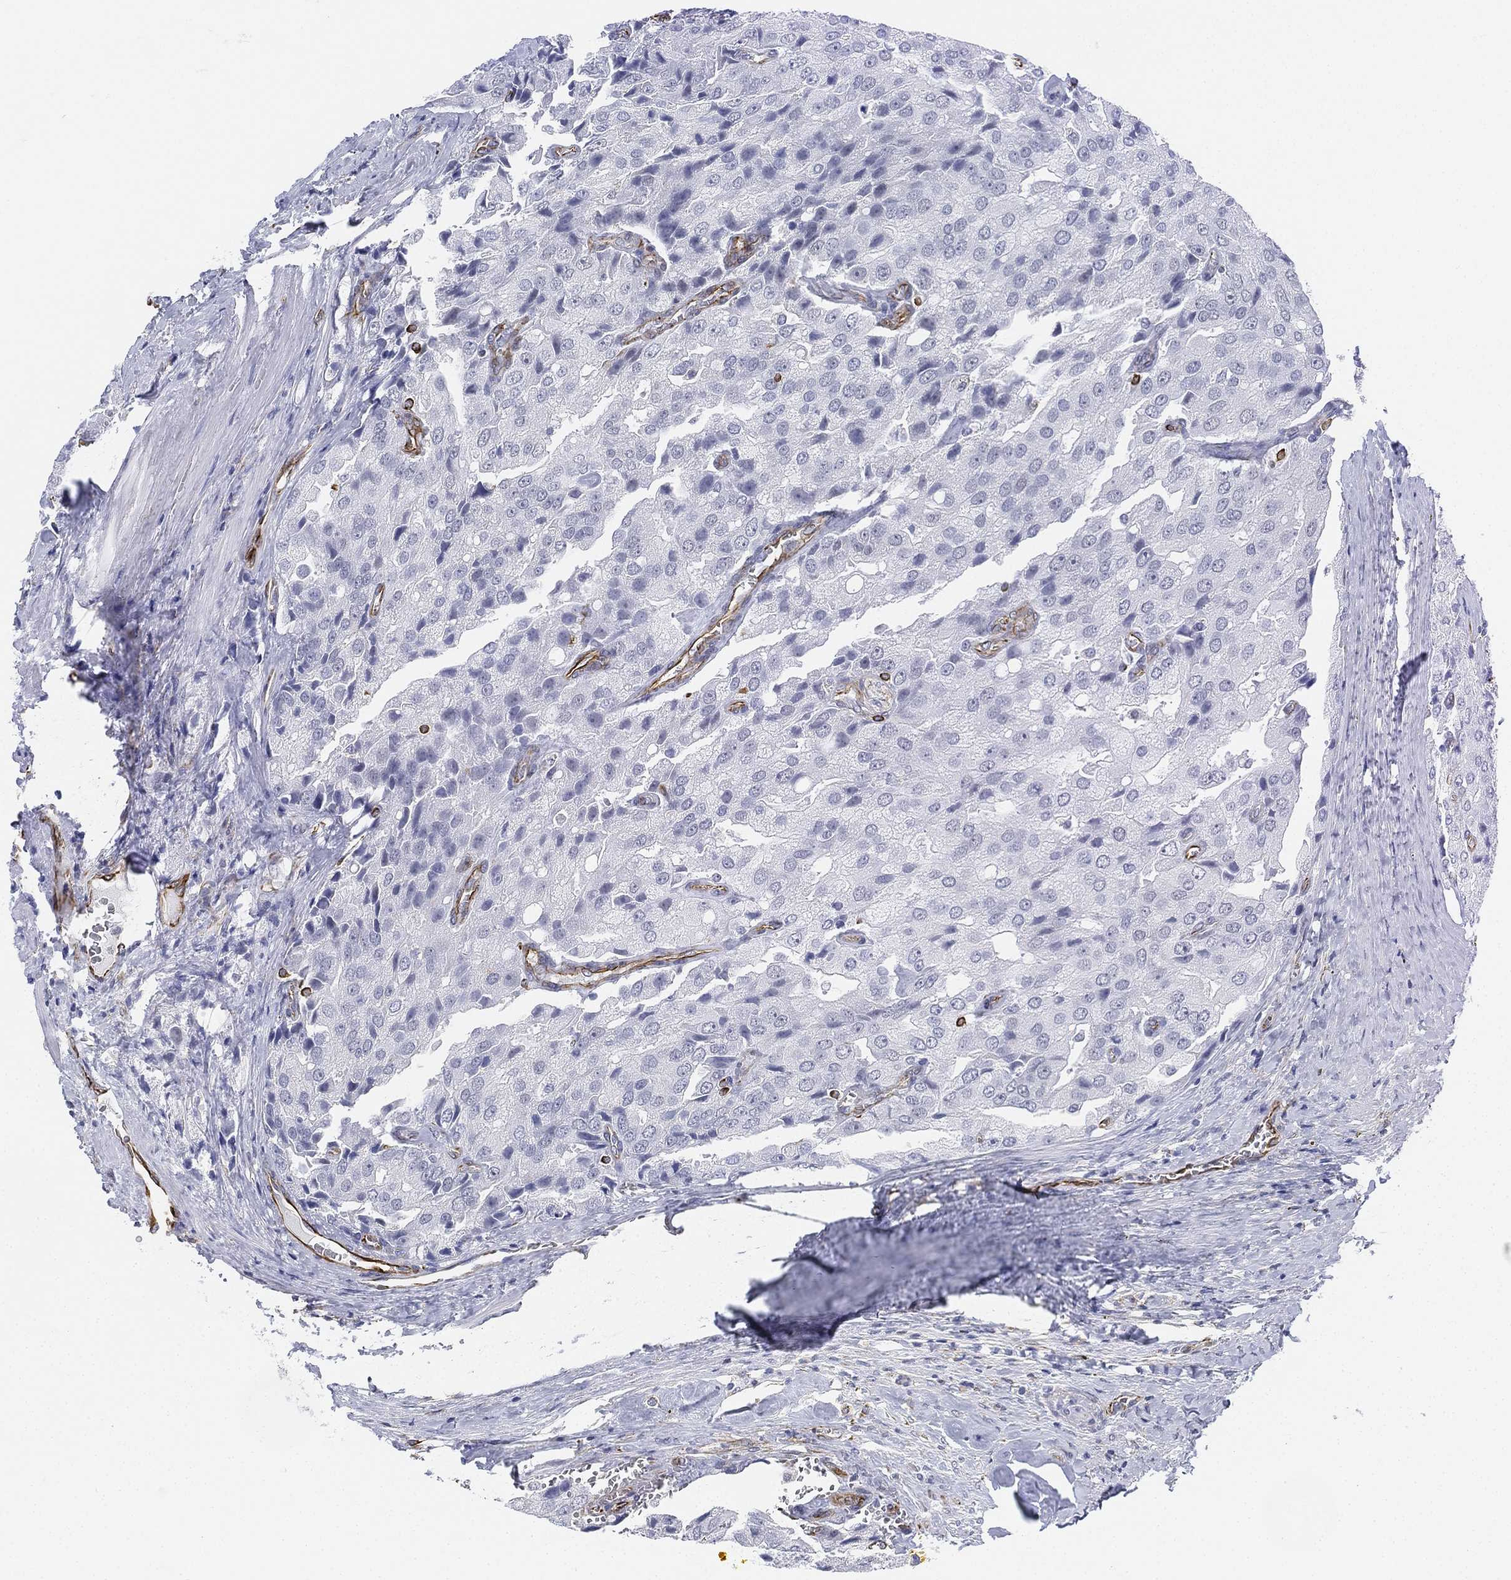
{"staining": {"intensity": "negative", "quantity": "none", "location": "none"}, "tissue": "prostate cancer", "cell_type": "Tumor cells", "image_type": "cancer", "snomed": [{"axis": "morphology", "description": "Adenocarcinoma, NOS"}, {"axis": "topography", "description": "Prostate and seminal vesicle, NOS"}, {"axis": "topography", "description": "Prostate"}], "caption": "An IHC photomicrograph of adenocarcinoma (prostate) is shown. There is no staining in tumor cells of adenocarcinoma (prostate).", "gene": "PSKH2", "patient": {"sex": "male", "age": 67}}